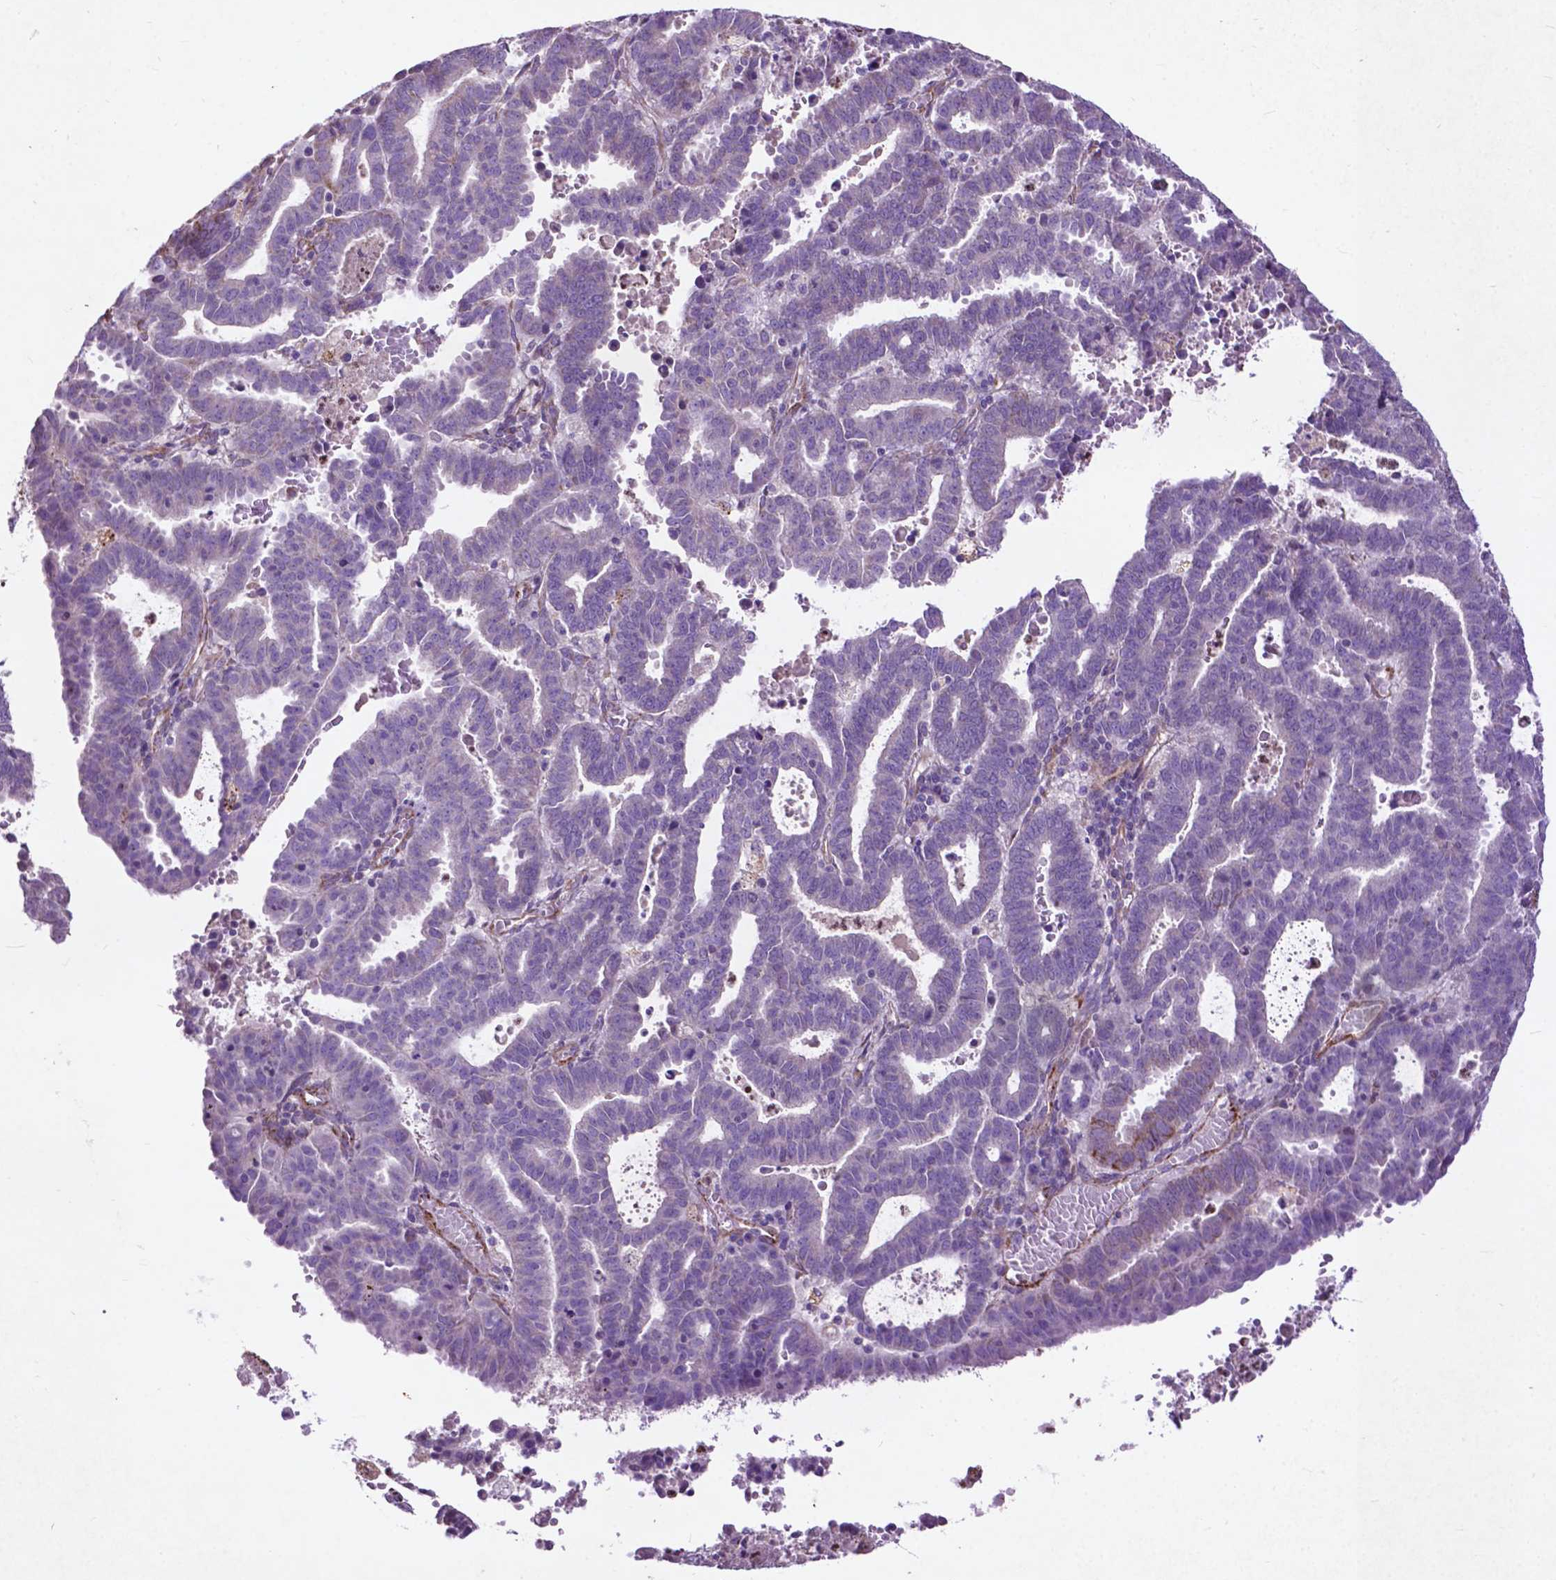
{"staining": {"intensity": "negative", "quantity": "none", "location": "none"}, "tissue": "endometrial cancer", "cell_type": "Tumor cells", "image_type": "cancer", "snomed": [{"axis": "morphology", "description": "Adenocarcinoma, NOS"}, {"axis": "topography", "description": "Uterus"}], "caption": "Tumor cells show no significant expression in endometrial adenocarcinoma.", "gene": "THEGL", "patient": {"sex": "female", "age": 83}}